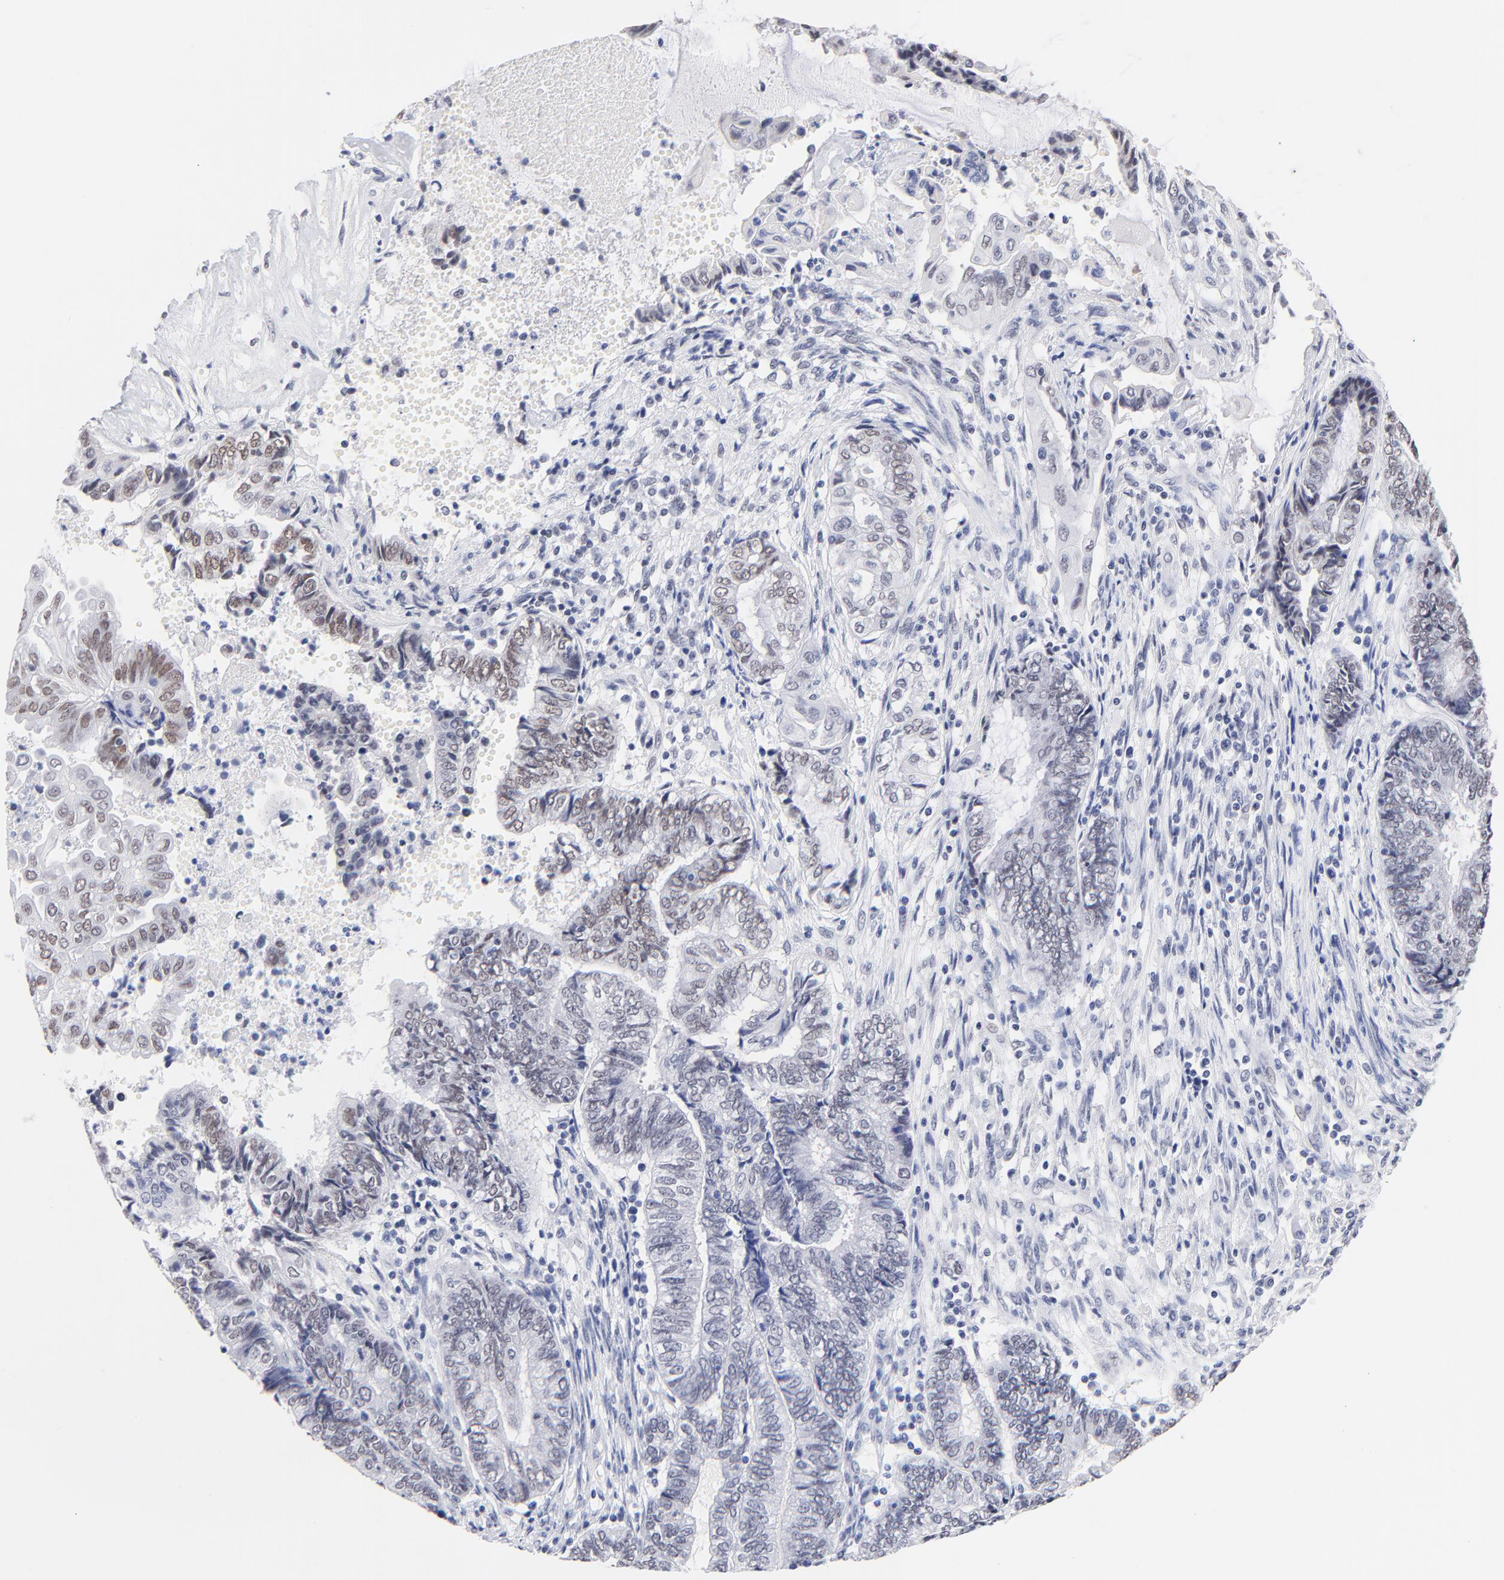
{"staining": {"intensity": "moderate", "quantity": ">75%", "location": "nuclear"}, "tissue": "endometrial cancer", "cell_type": "Tumor cells", "image_type": "cancer", "snomed": [{"axis": "morphology", "description": "Adenocarcinoma, NOS"}, {"axis": "topography", "description": "Uterus"}, {"axis": "topography", "description": "Endometrium"}], "caption": "DAB (3,3'-diaminobenzidine) immunohistochemical staining of human endometrial adenocarcinoma reveals moderate nuclear protein positivity in approximately >75% of tumor cells.", "gene": "ZNF74", "patient": {"sex": "female", "age": 70}}